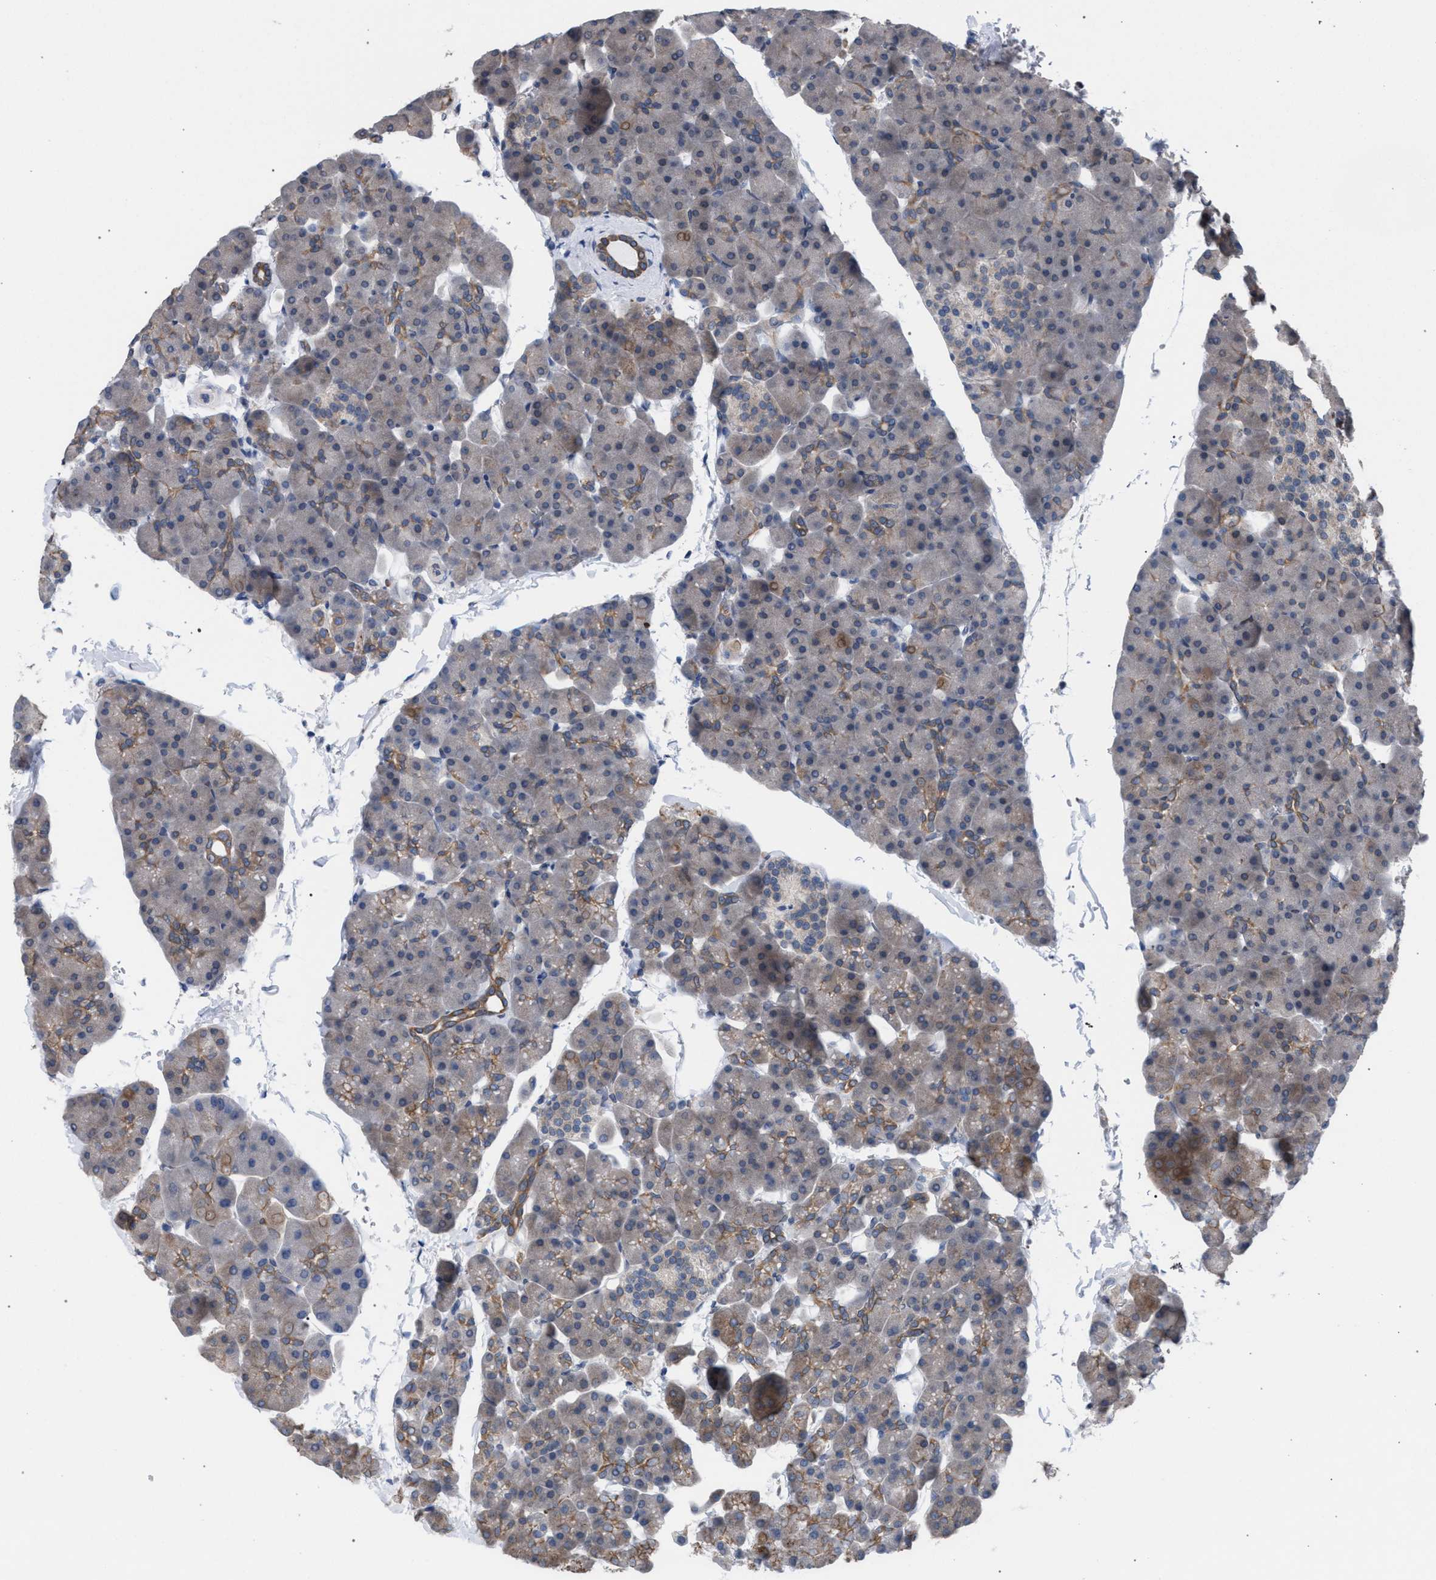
{"staining": {"intensity": "moderate", "quantity": "<25%", "location": "cytoplasmic/membranous"}, "tissue": "pancreas", "cell_type": "Exocrine glandular cells", "image_type": "normal", "snomed": [{"axis": "morphology", "description": "Normal tissue, NOS"}, {"axis": "topography", "description": "Pancreas"}], "caption": "High-magnification brightfield microscopy of normal pancreas stained with DAB (brown) and counterstained with hematoxylin (blue). exocrine glandular cells exhibit moderate cytoplasmic/membranous positivity is present in approximately<25% of cells.", "gene": "ARPC5L", "patient": {"sex": "male", "age": 35}}